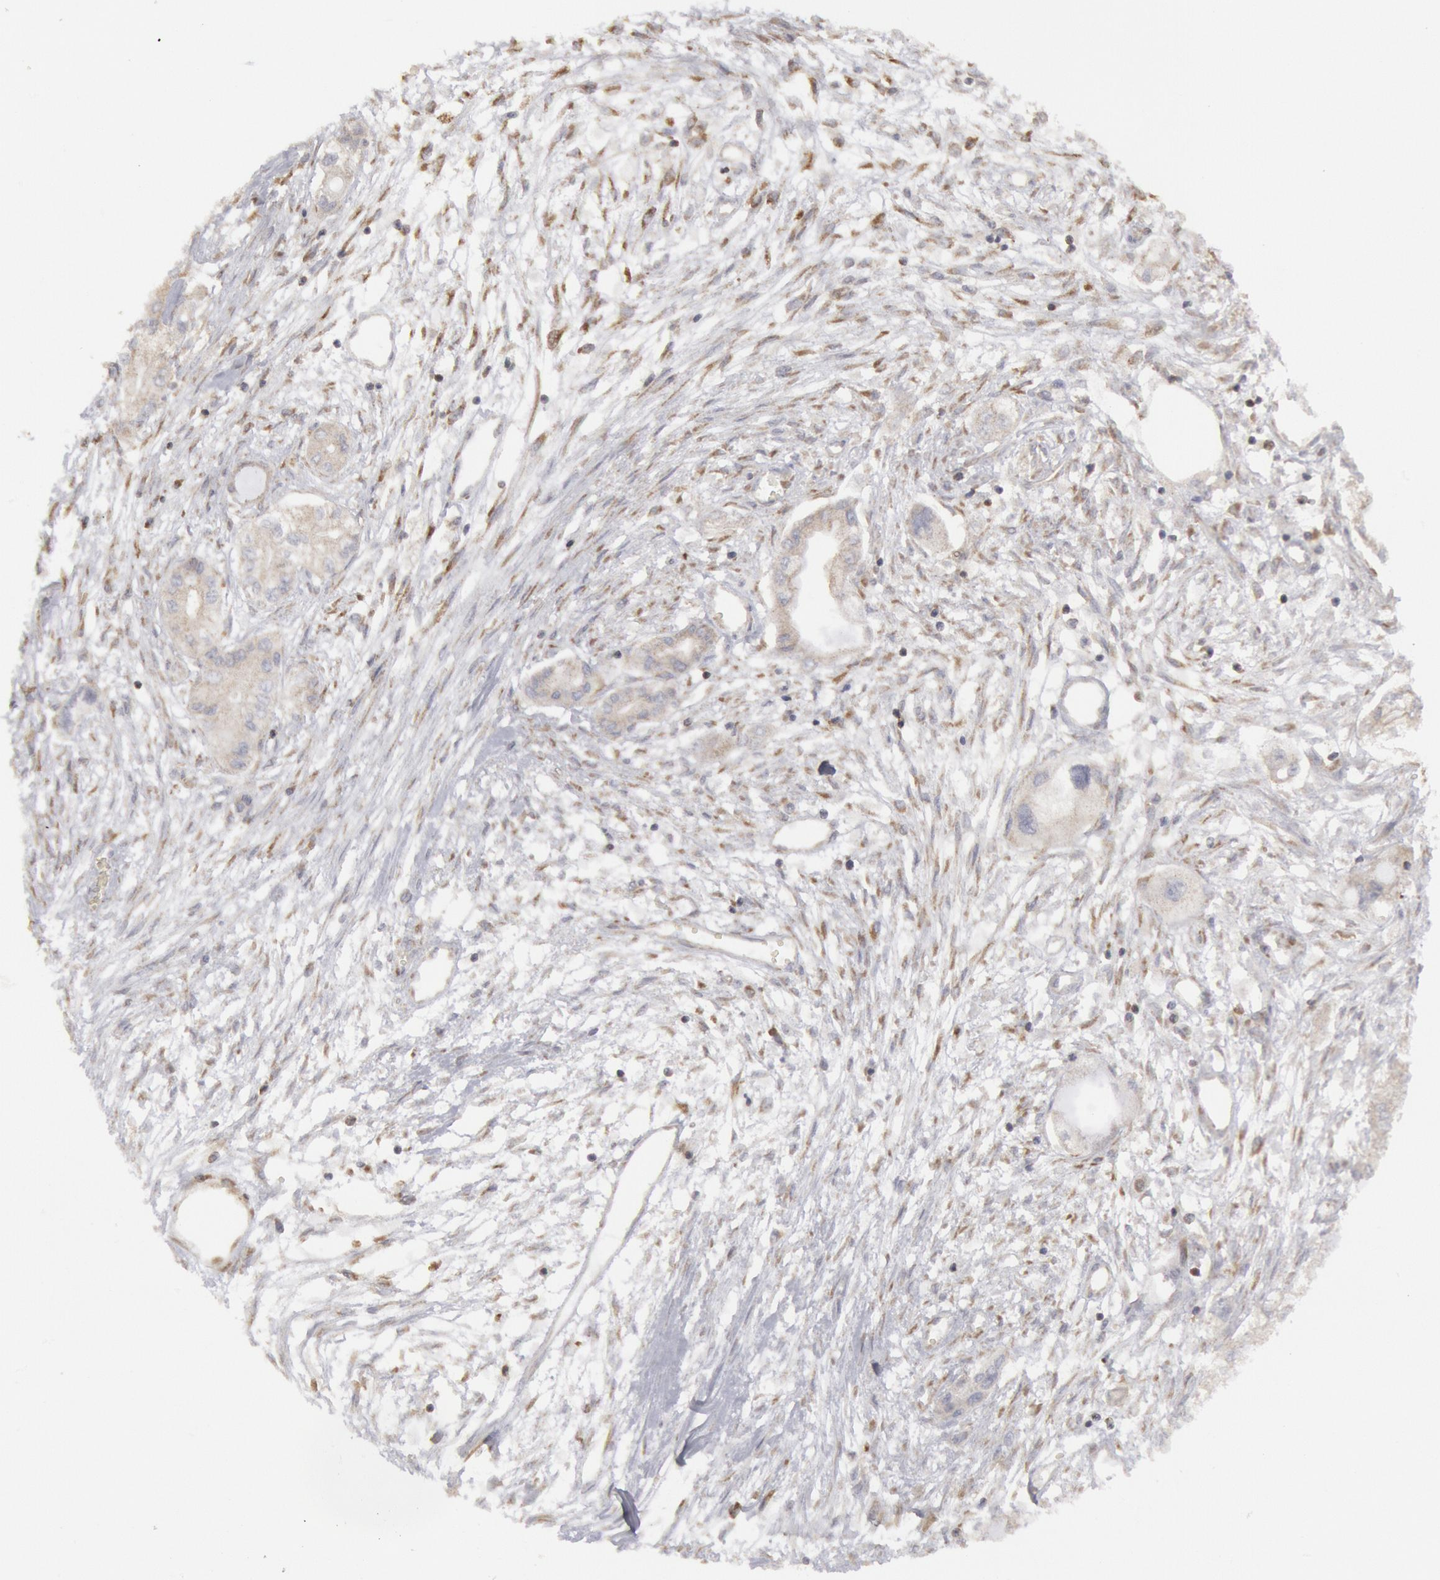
{"staining": {"intensity": "negative", "quantity": "none", "location": "none"}, "tissue": "pancreatic cancer", "cell_type": "Tumor cells", "image_type": "cancer", "snomed": [{"axis": "morphology", "description": "Adenocarcinoma, NOS"}, {"axis": "topography", "description": "Pancreas"}], "caption": "Tumor cells are negative for protein expression in human pancreatic cancer (adenocarcinoma).", "gene": "OSBPL8", "patient": {"sex": "male", "age": 79}}